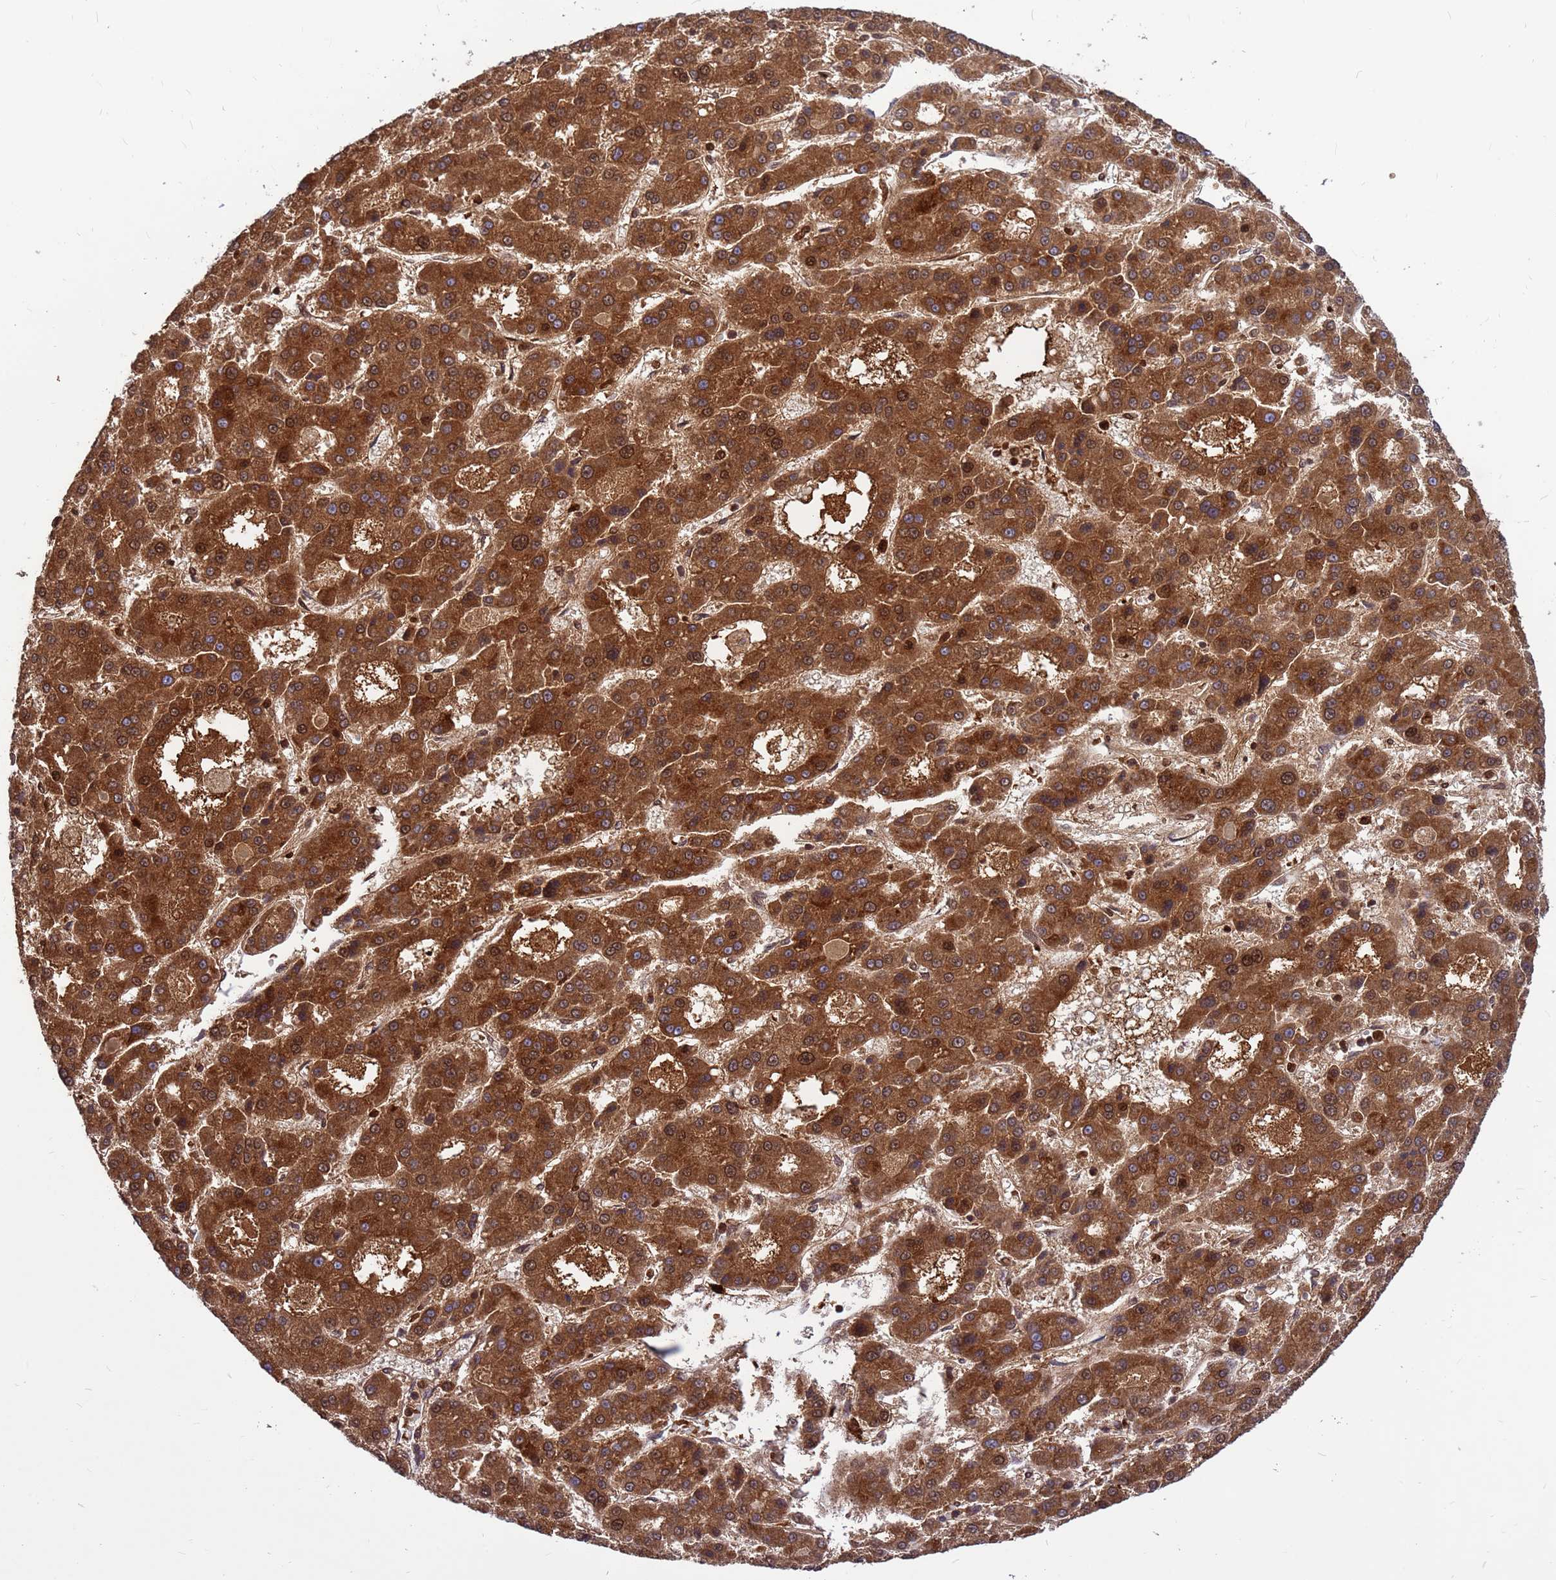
{"staining": {"intensity": "strong", "quantity": ">75%", "location": "cytoplasmic/membranous,nuclear"}, "tissue": "liver cancer", "cell_type": "Tumor cells", "image_type": "cancer", "snomed": [{"axis": "morphology", "description": "Carcinoma, Hepatocellular, NOS"}, {"axis": "topography", "description": "Liver"}], "caption": "Liver cancer (hepatocellular carcinoma) tissue displays strong cytoplasmic/membranous and nuclear staining in about >75% of tumor cells Ihc stains the protein in brown and the nuclei are stained blue.", "gene": "ORM1", "patient": {"sex": "male", "age": 70}}